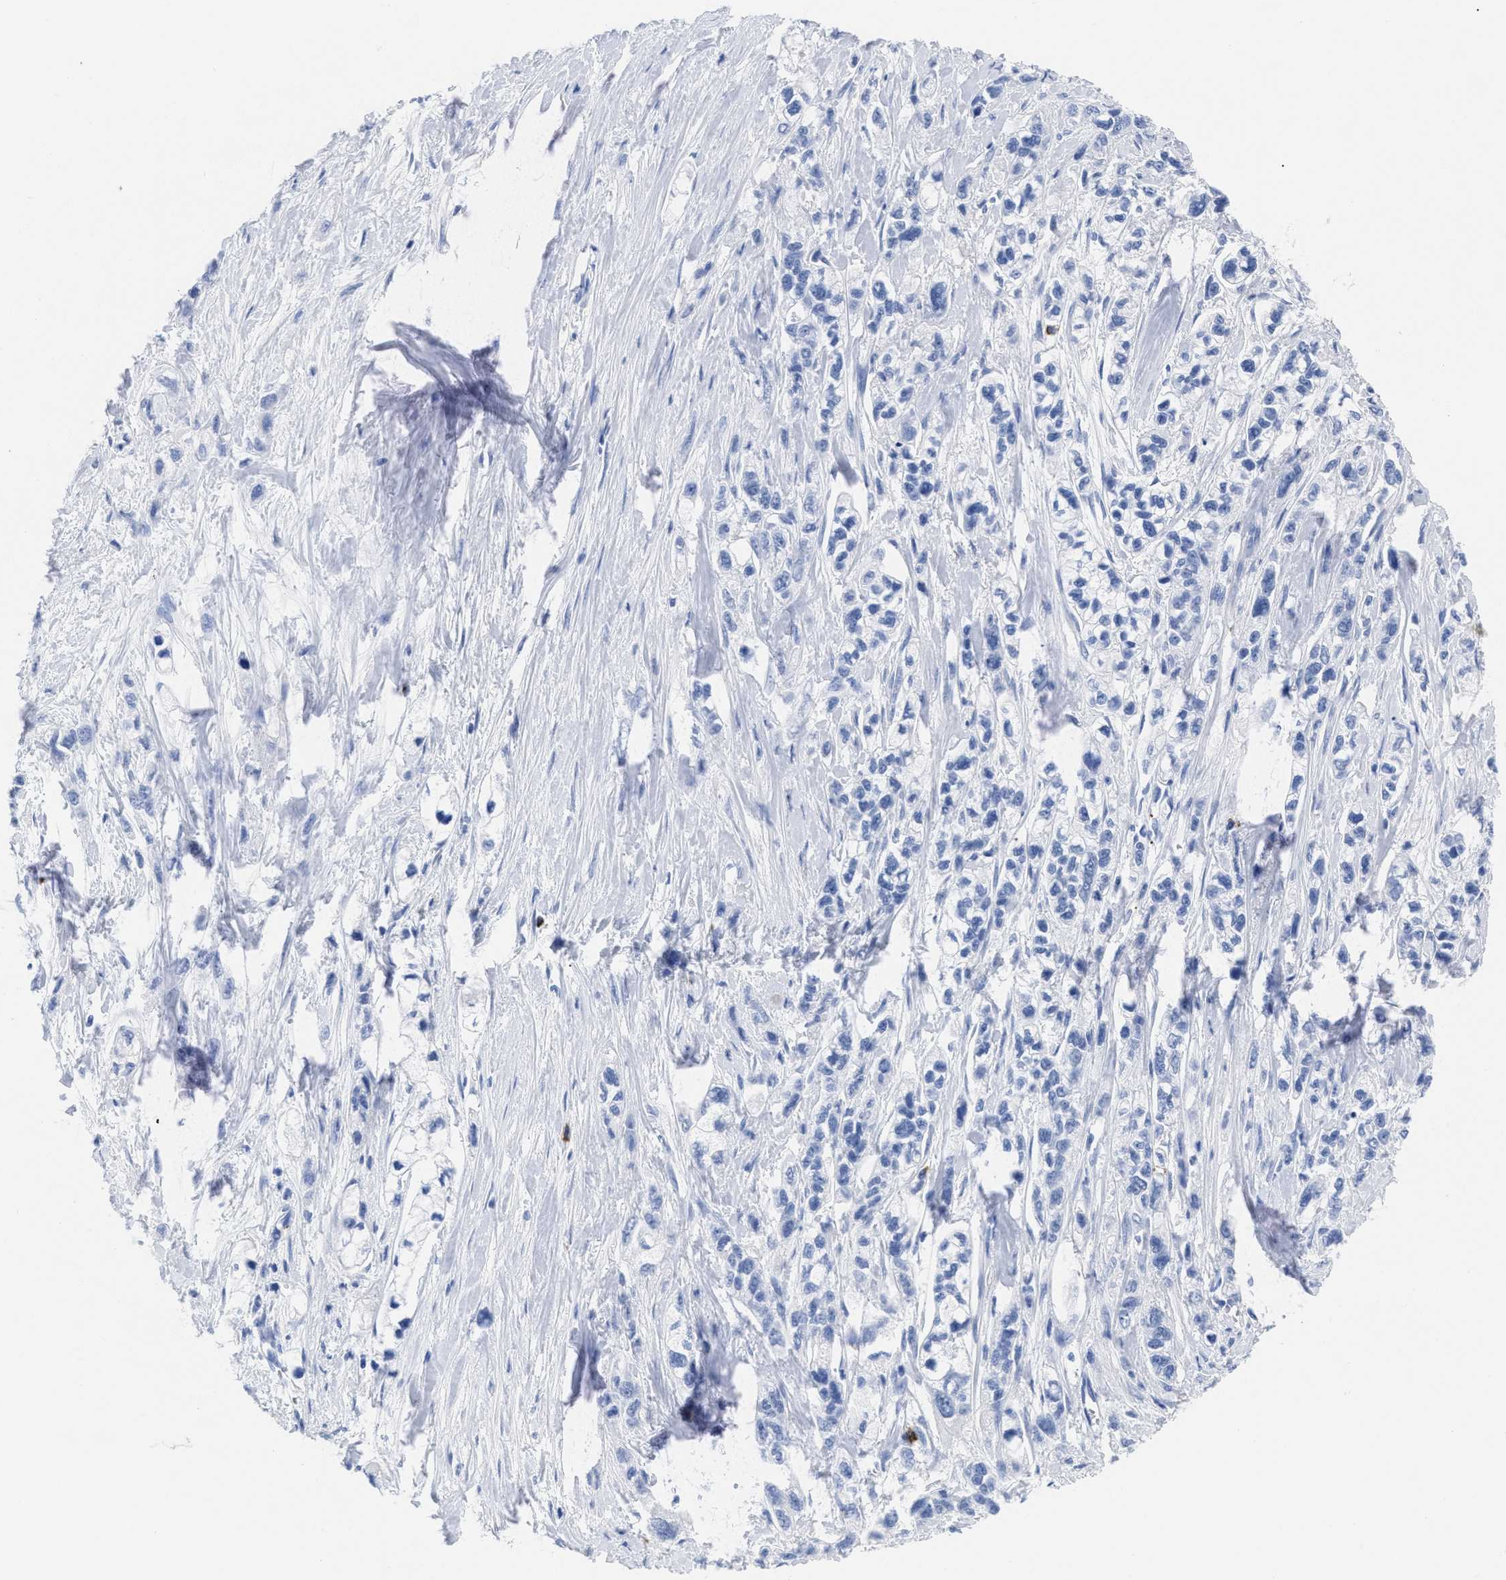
{"staining": {"intensity": "negative", "quantity": "none", "location": "none"}, "tissue": "pancreatic cancer", "cell_type": "Tumor cells", "image_type": "cancer", "snomed": [{"axis": "morphology", "description": "Adenocarcinoma, NOS"}, {"axis": "topography", "description": "Pancreas"}], "caption": "Tumor cells are negative for protein expression in human pancreatic cancer (adenocarcinoma).", "gene": "TREML1", "patient": {"sex": "male", "age": 74}}